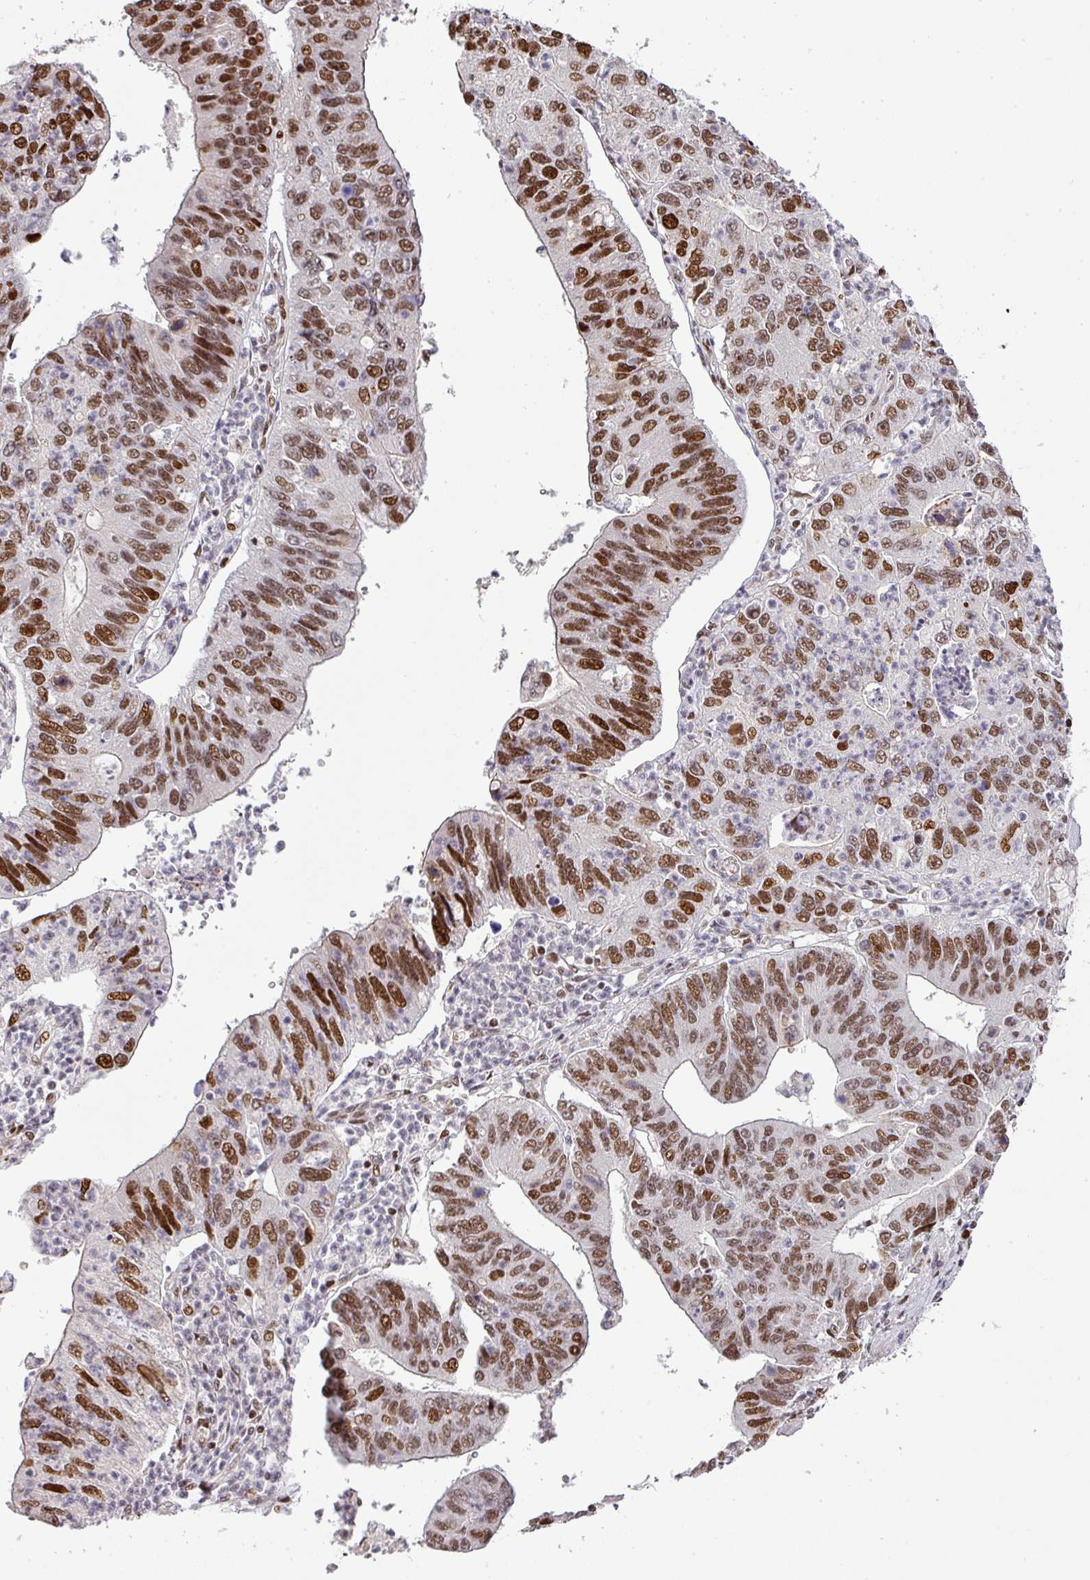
{"staining": {"intensity": "strong", "quantity": ">75%", "location": "nuclear"}, "tissue": "stomach cancer", "cell_type": "Tumor cells", "image_type": "cancer", "snomed": [{"axis": "morphology", "description": "Adenocarcinoma, NOS"}, {"axis": "topography", "description": "Stomach"}], "caption": "Stomach adenocarcinoma tissue reveals strong nuclear staining in about >75% of tumor cells, visualized by immunohistochemistry.", "gene": "MYSM1", "patient": {"sex": "male", "age": 59}}